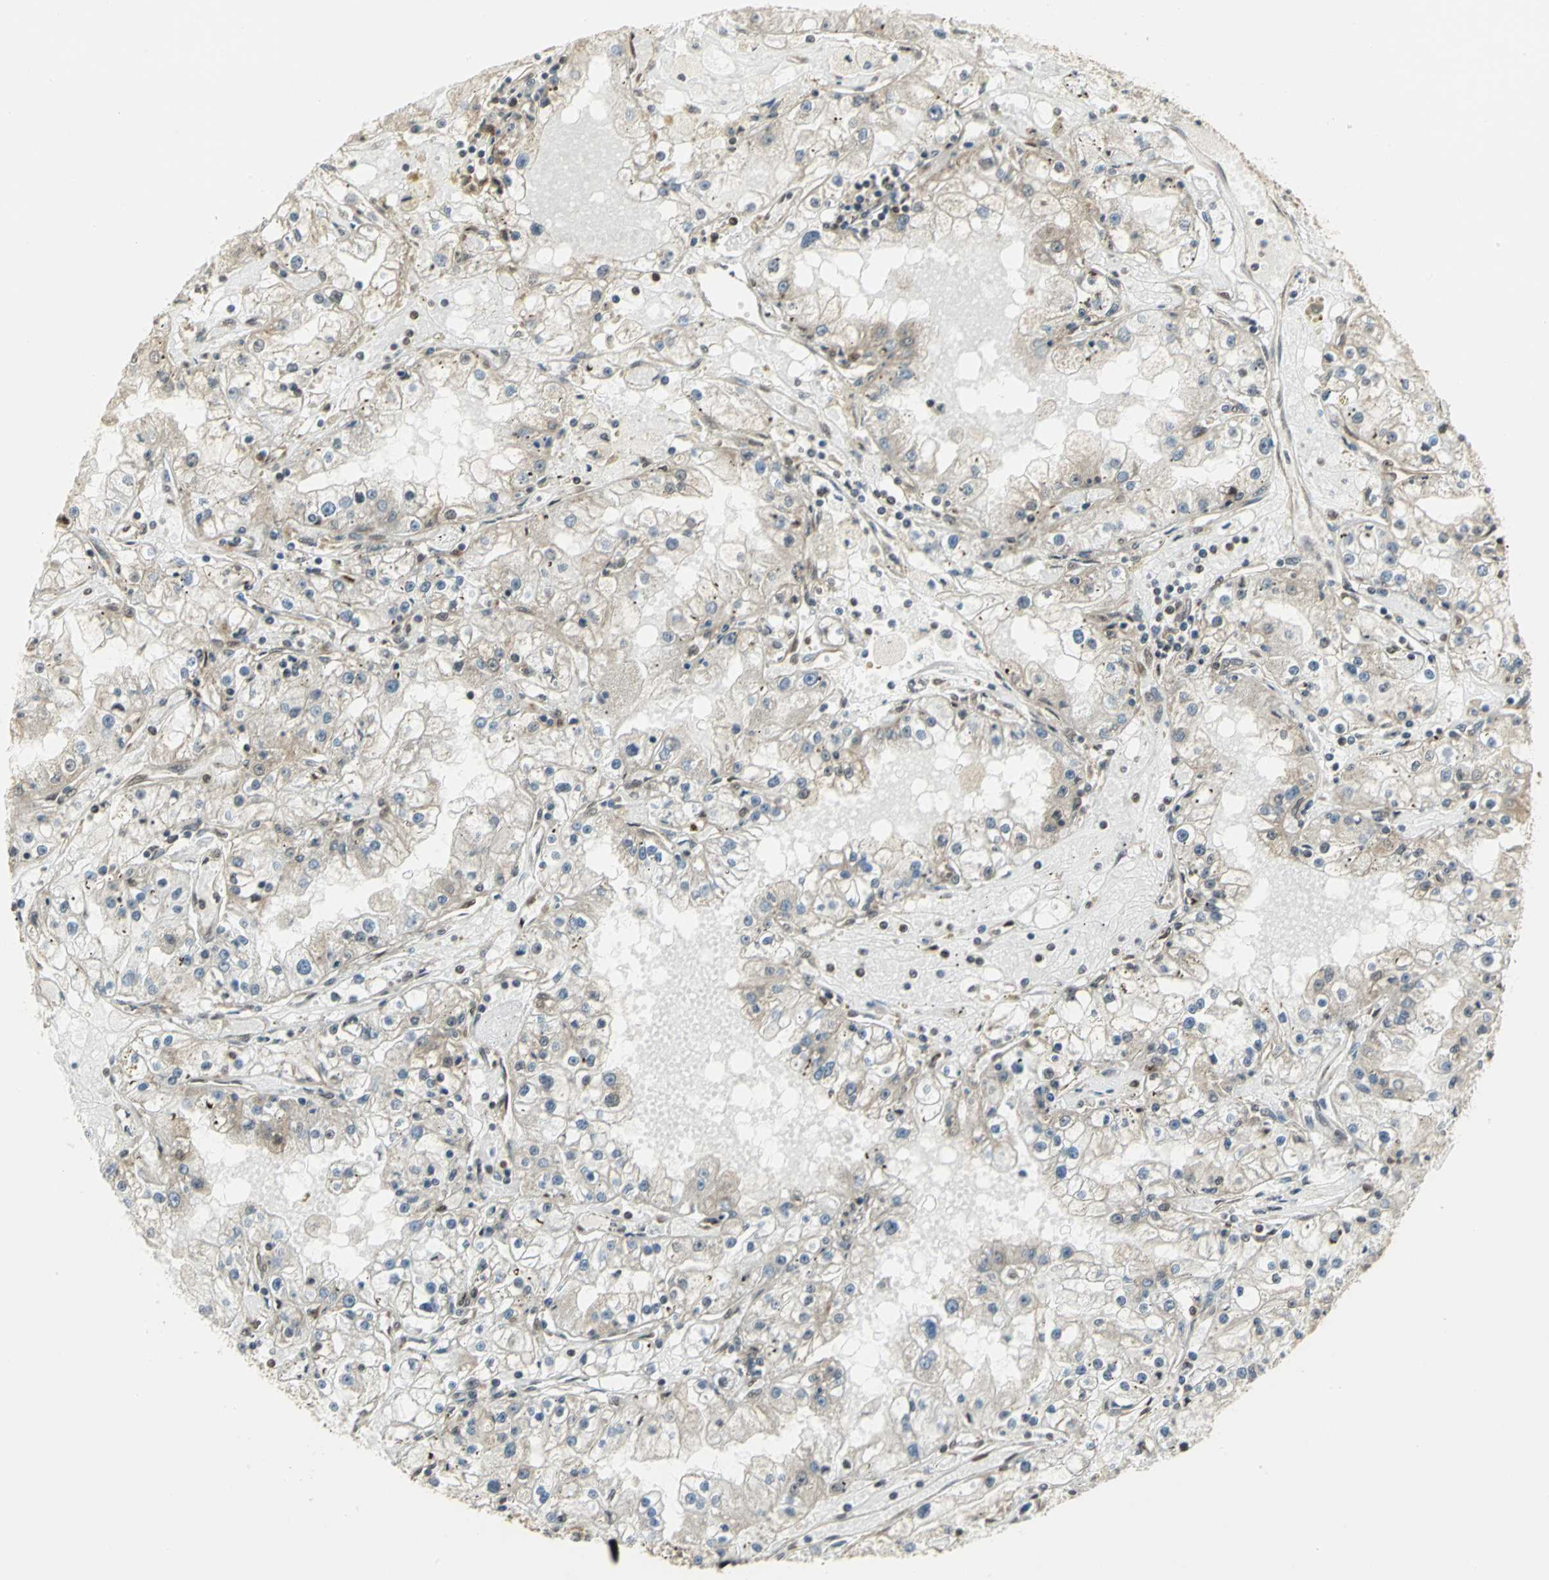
{"staining": {"intensity": "weak", "quantity": "25%-75%", "location": "cytoplasmic/membranous"}, "tissue": "renal cancer", "cell_type": "Tumor cells", "image_type": "cancer", "snomed": [{"axis": "morphology", "description": "Adenocarcinoma, NOS"}, {"axis": "topography", "description": "Kidney"}], "caption": "Immunohistochemistry photomicrograph of neoplastic tissue: human renal cancer (adenocarcinoma) stained using immunohistochemistry shows low levels of weak protein expression localized specifically in the cytoplasmic/membranous of tumor cells, appearing as a cytoplasmic/membranous brown color.", "gene": "PSMC4", "patient": {"sex": "male", "age": 56}}